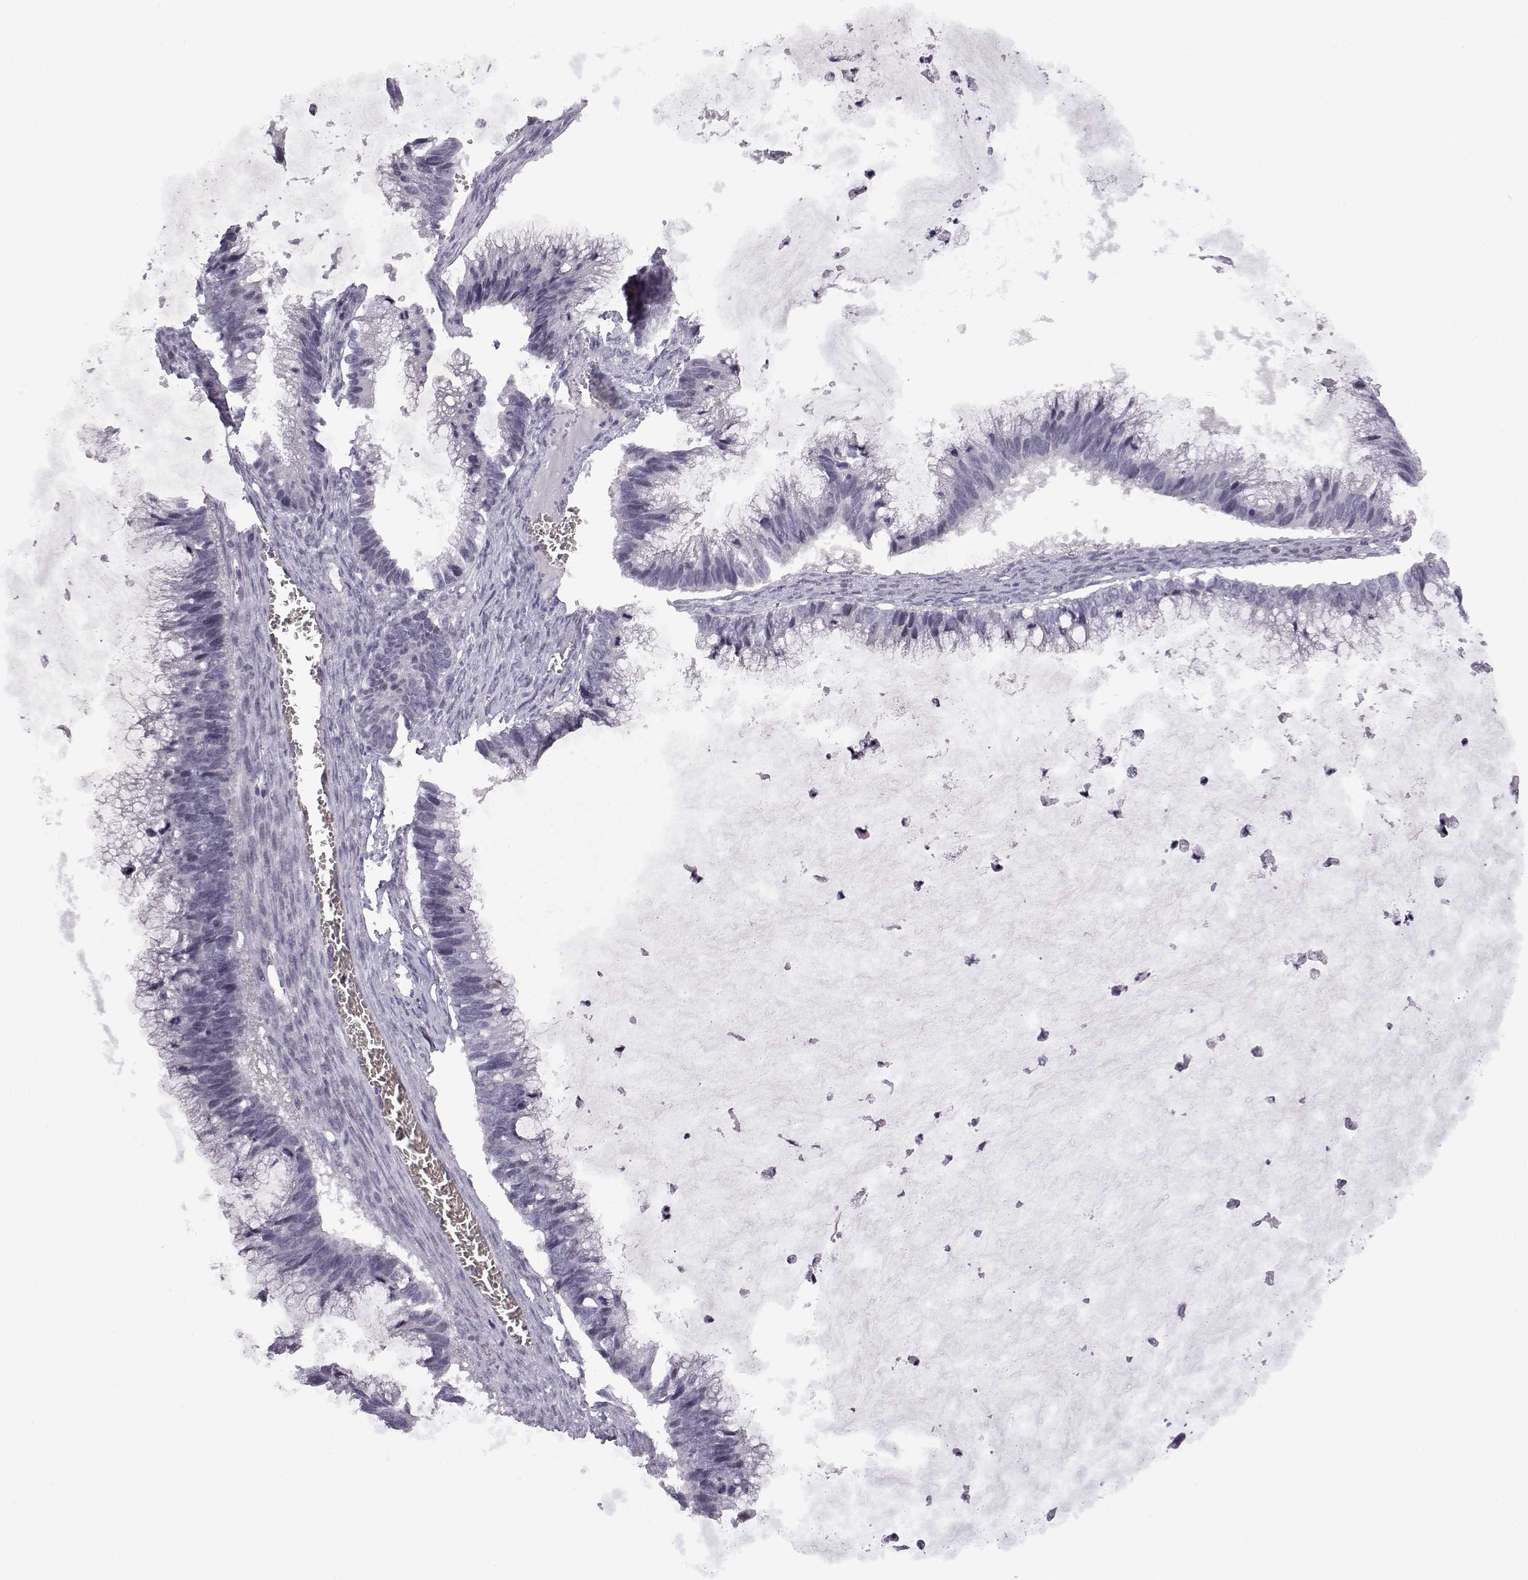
{"staining": {"intensity": "negative", "quantity": "none", "location": "none"}, "tissue": "ovarian cancer", "cell_type": "Tumor cells", "image_type": "cancer", "snomed": [{"axis": "morphology", "description": "Cystadenocarcinoma, mucinous, NOS"}, {"axis": "topography", "description": "Ovary"}], "caption": "A histopathology image of human ovarian cancer is negative for staining in tumor cells. Nuclei are stained in blue.", "gene": "VGF", "patient": {"sex": "female", "age": 38}}